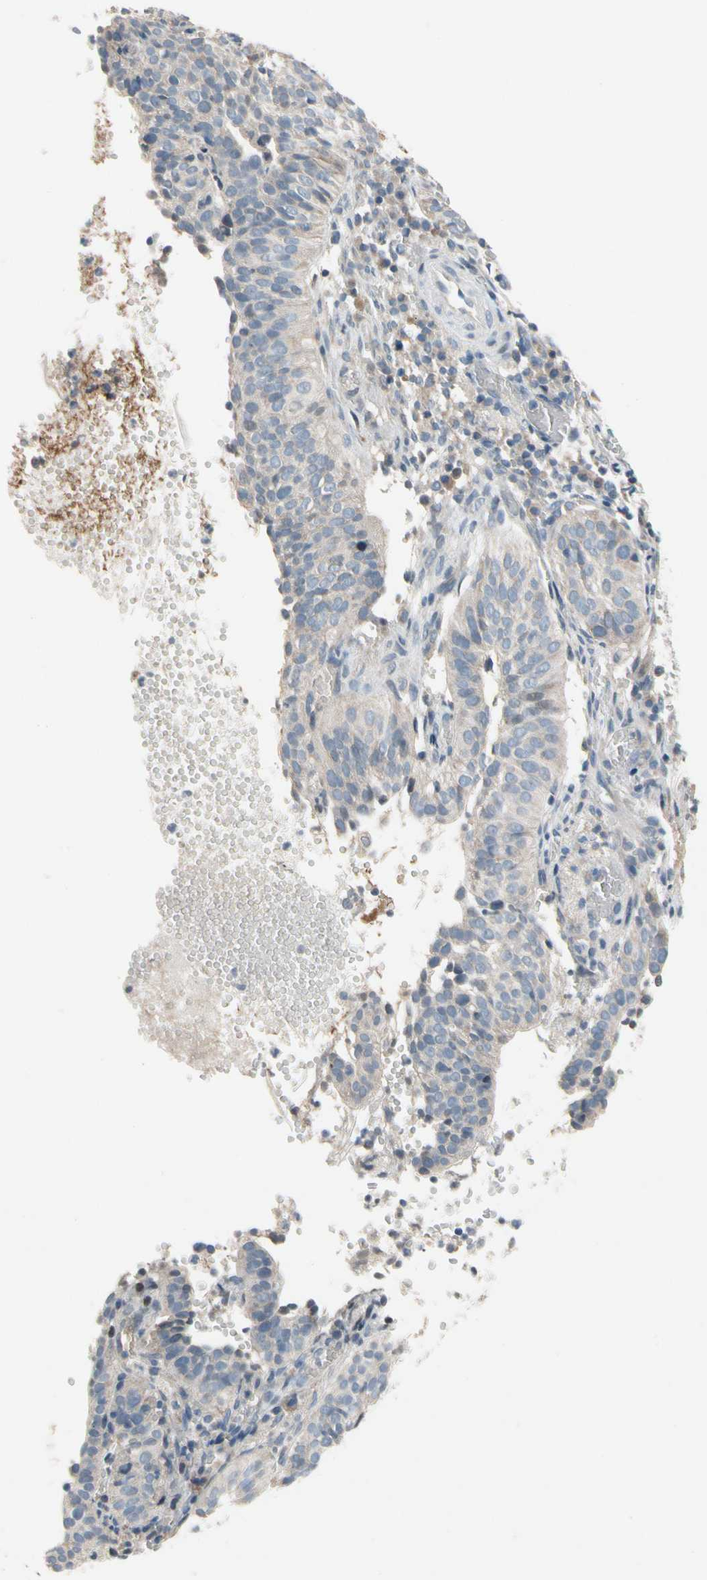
{"staining": {"intensity": "weak", "quantity": "25%-75%", "location": "cytoplasmic/membranous"}, "tissue": "cervical cancer", "cell_type": "Tumor cells", "image_type": "cancer", "snomed": [{"axis": "morphology", "description": "Squamous cell carcinoma, NOS"}, {"axis": "topography", "description": "Cervix"}], "caption": "High-magnification brightfield microscopy of cervical squamous cell carcinoma stained with DAB (brown) and counterstained with hematoxylin (blue). tumor cells exhibit weak cytoplasmic/membranous expression is seen in about25%-75% of cells.", "gene": "PIP5K1B", "patient": {"sex": "female", "age": 39}}